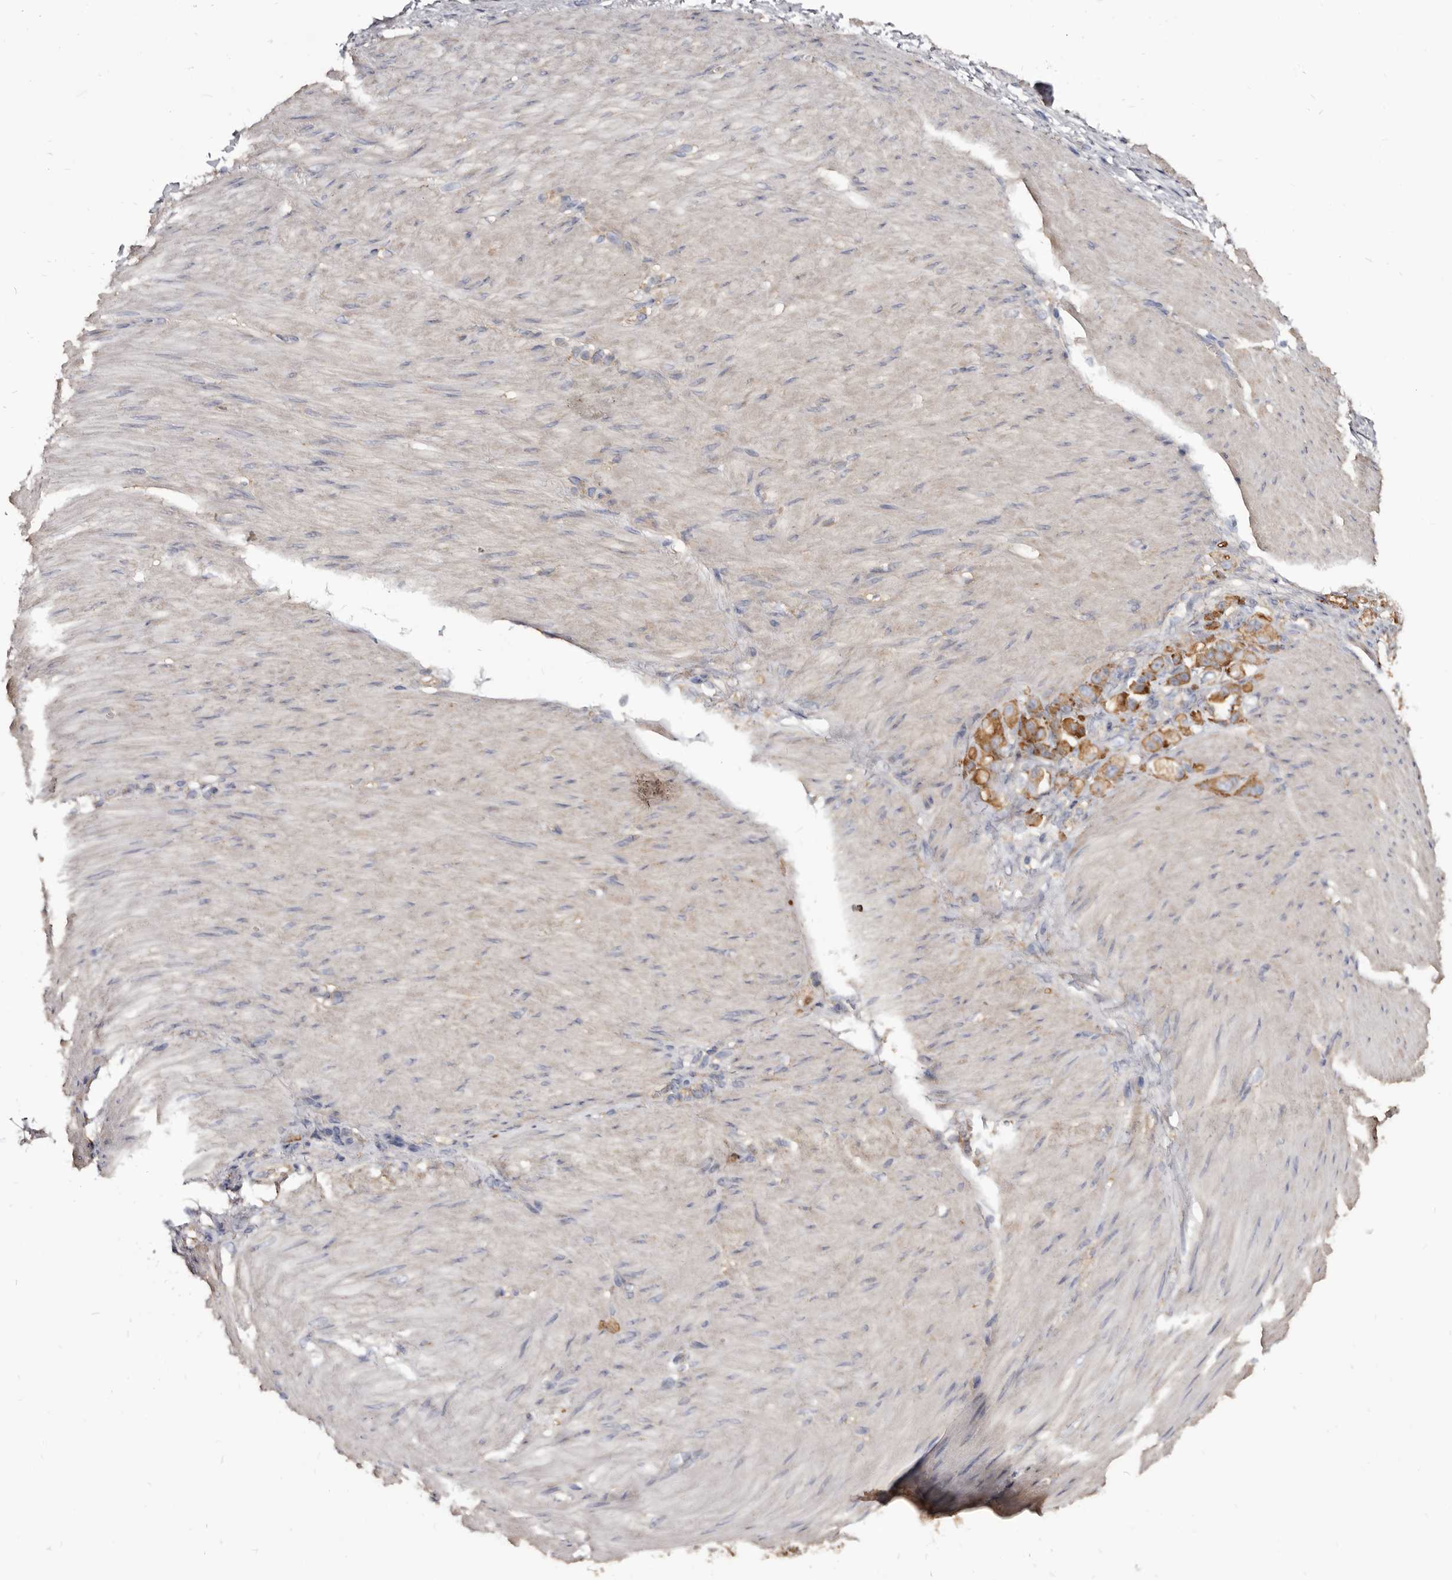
{"staining": {"intensity": "moderate", "quantity": ">75%", "location": "cytoplasmic/membranous"}, "tissue": "stomach cancer", "cell_type": "Tumor cells", "image_type": "cancer", "snomed": [{"axis": "morphology", "description": "Normal tissue, NOS"}, {"axis": "morphology", "description": "Adenocarcinoma, NOS"}, {"axis": "topography", "description": "Stomach"}], "caption": "A high-resolution micrograph shows IHC staining of stomach cancer (adenocarcinoma), which shows moderate cytoplasmic/membranous staining in about >75% of tumor cells.", "gene": "TPD52", "patient": {"sex": "male", "age": 82}}